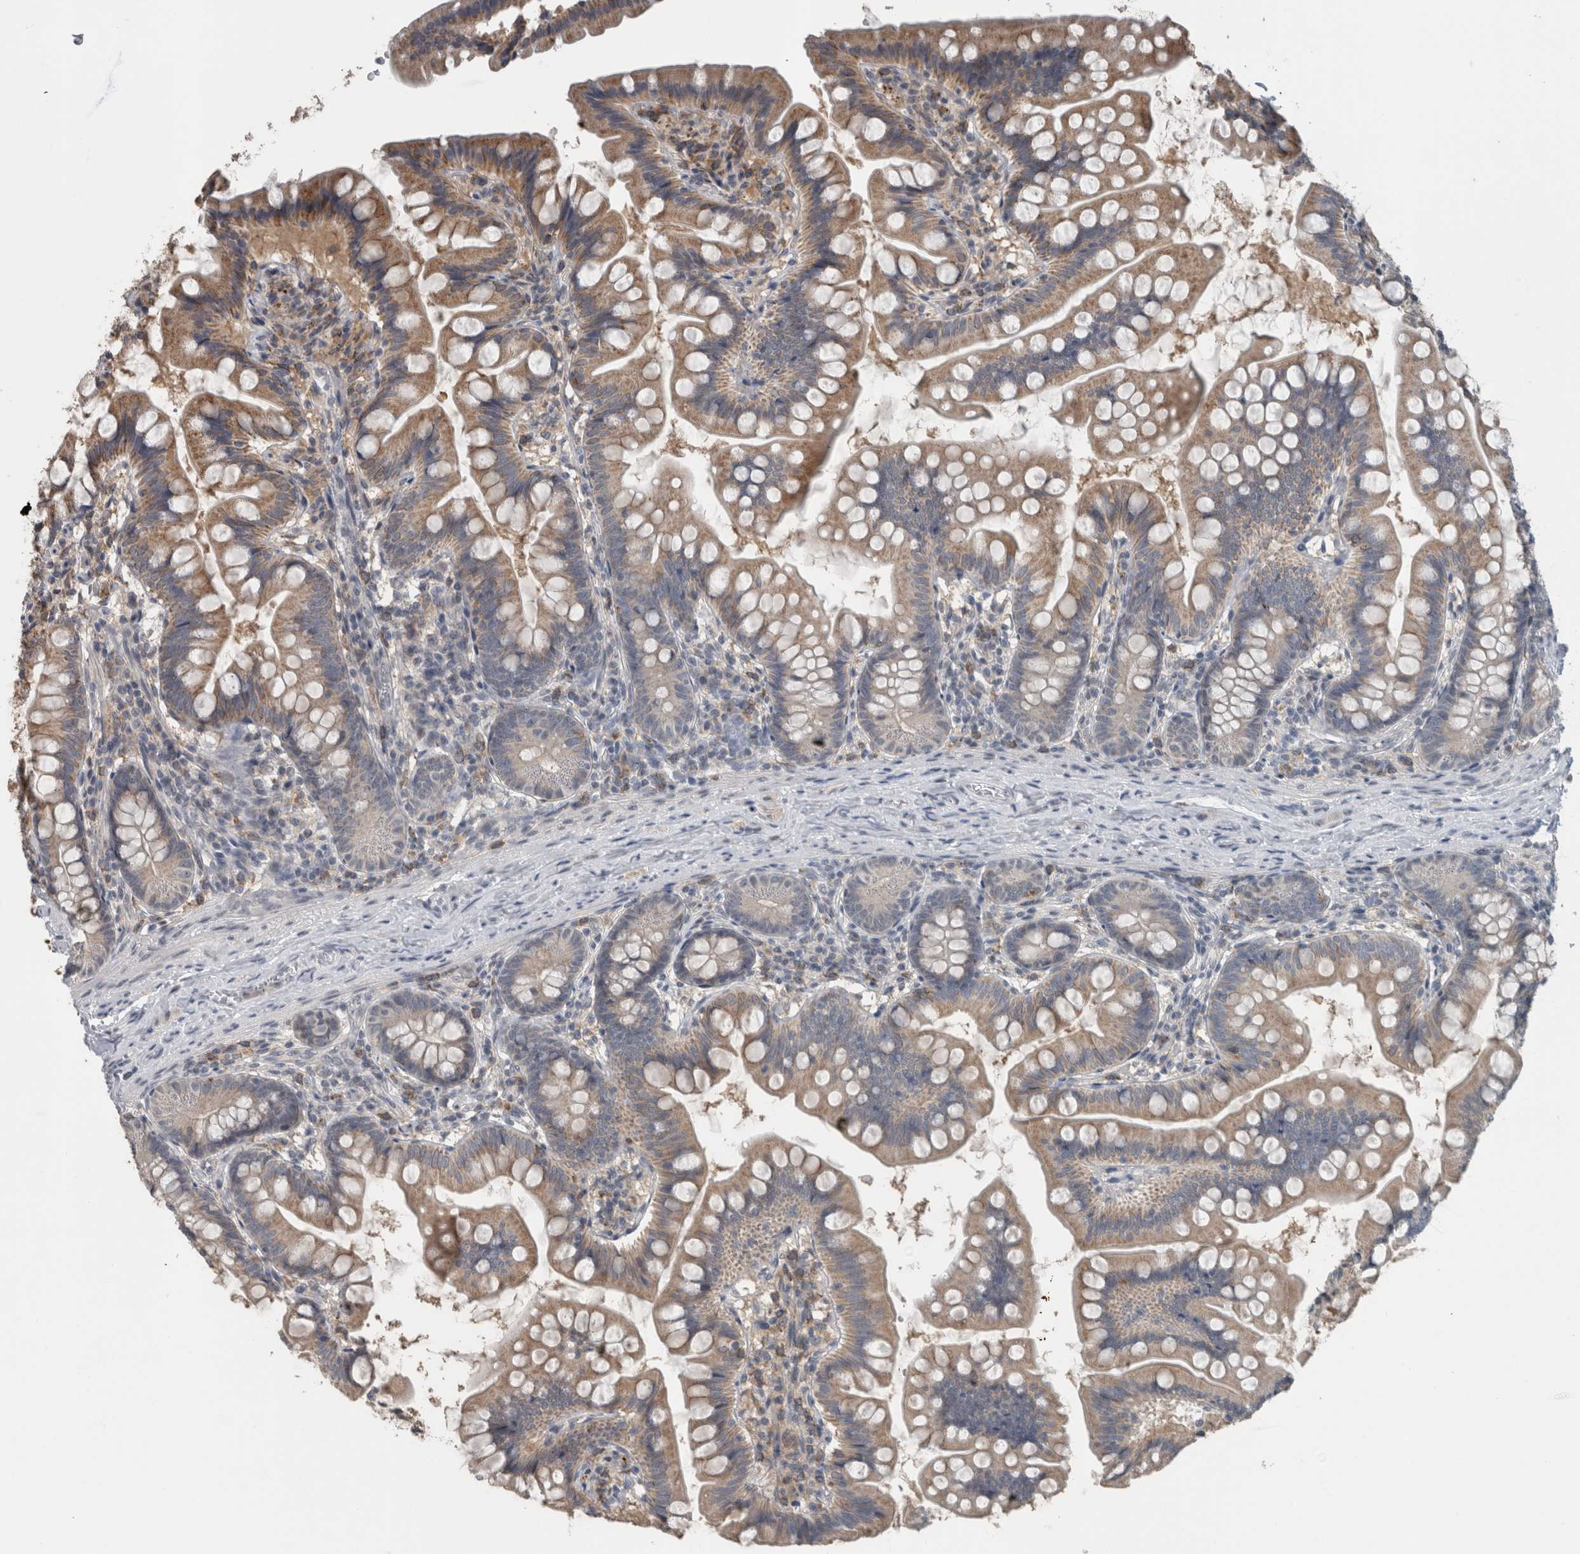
{"staining": {"intensity": "strong", "quantity": ">75%", "location": "cytoplasmic/membranous"}, "tissue": "small intestine", "cell_type": "Glandular cells", "image_type": "normal", "snomed": [{"axis": "morphology", "description": "Normal tissue, NOS"}, {"axis": "topography", "description": "Small intestine"}], "caption": "Strong cytoplasmic/membranous expression is appreciated in about >75% of glandular cells in unremarkable small intestine. Nuclei are stained in blue.", "gene": "ACSF2", "patient": {"sex": "male", "age": 7}}